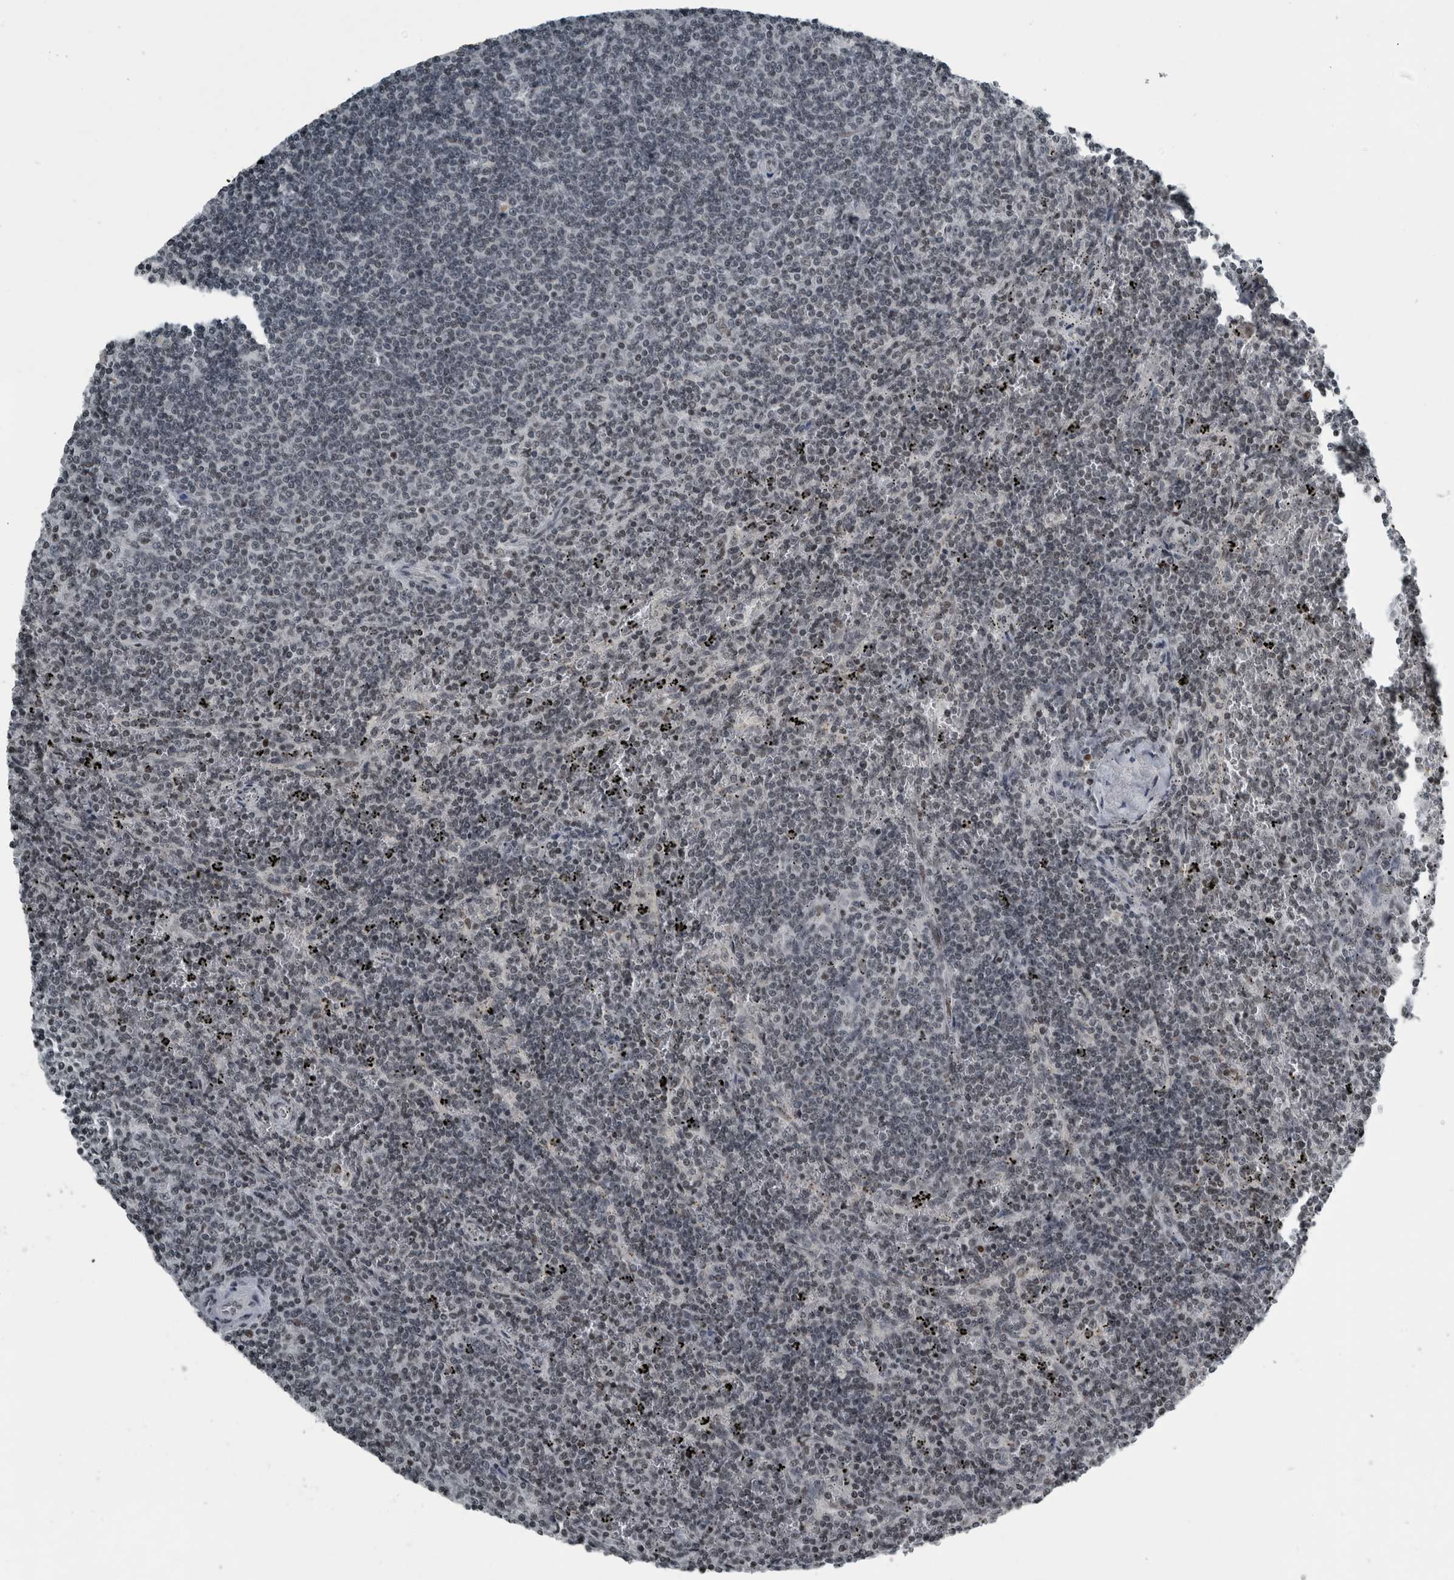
{"staining": {"intensity": "negative", "quantity": "none", "location": "none"}, "tissue": "lymphoma", "cell_type": "Tumor cells", "image_type": "cancer", "snomed": [{"axis": "morphology", "description": "Malignant lymphoma, non-Hodgkin's type, Low grade"}, {"axis": "topography", "description": "Spleen"}], "caption": "Tumor cells show no significant expression in lymphoma.", "gene": "UNC50", "patient": {"sex": "female", "age": 50}}